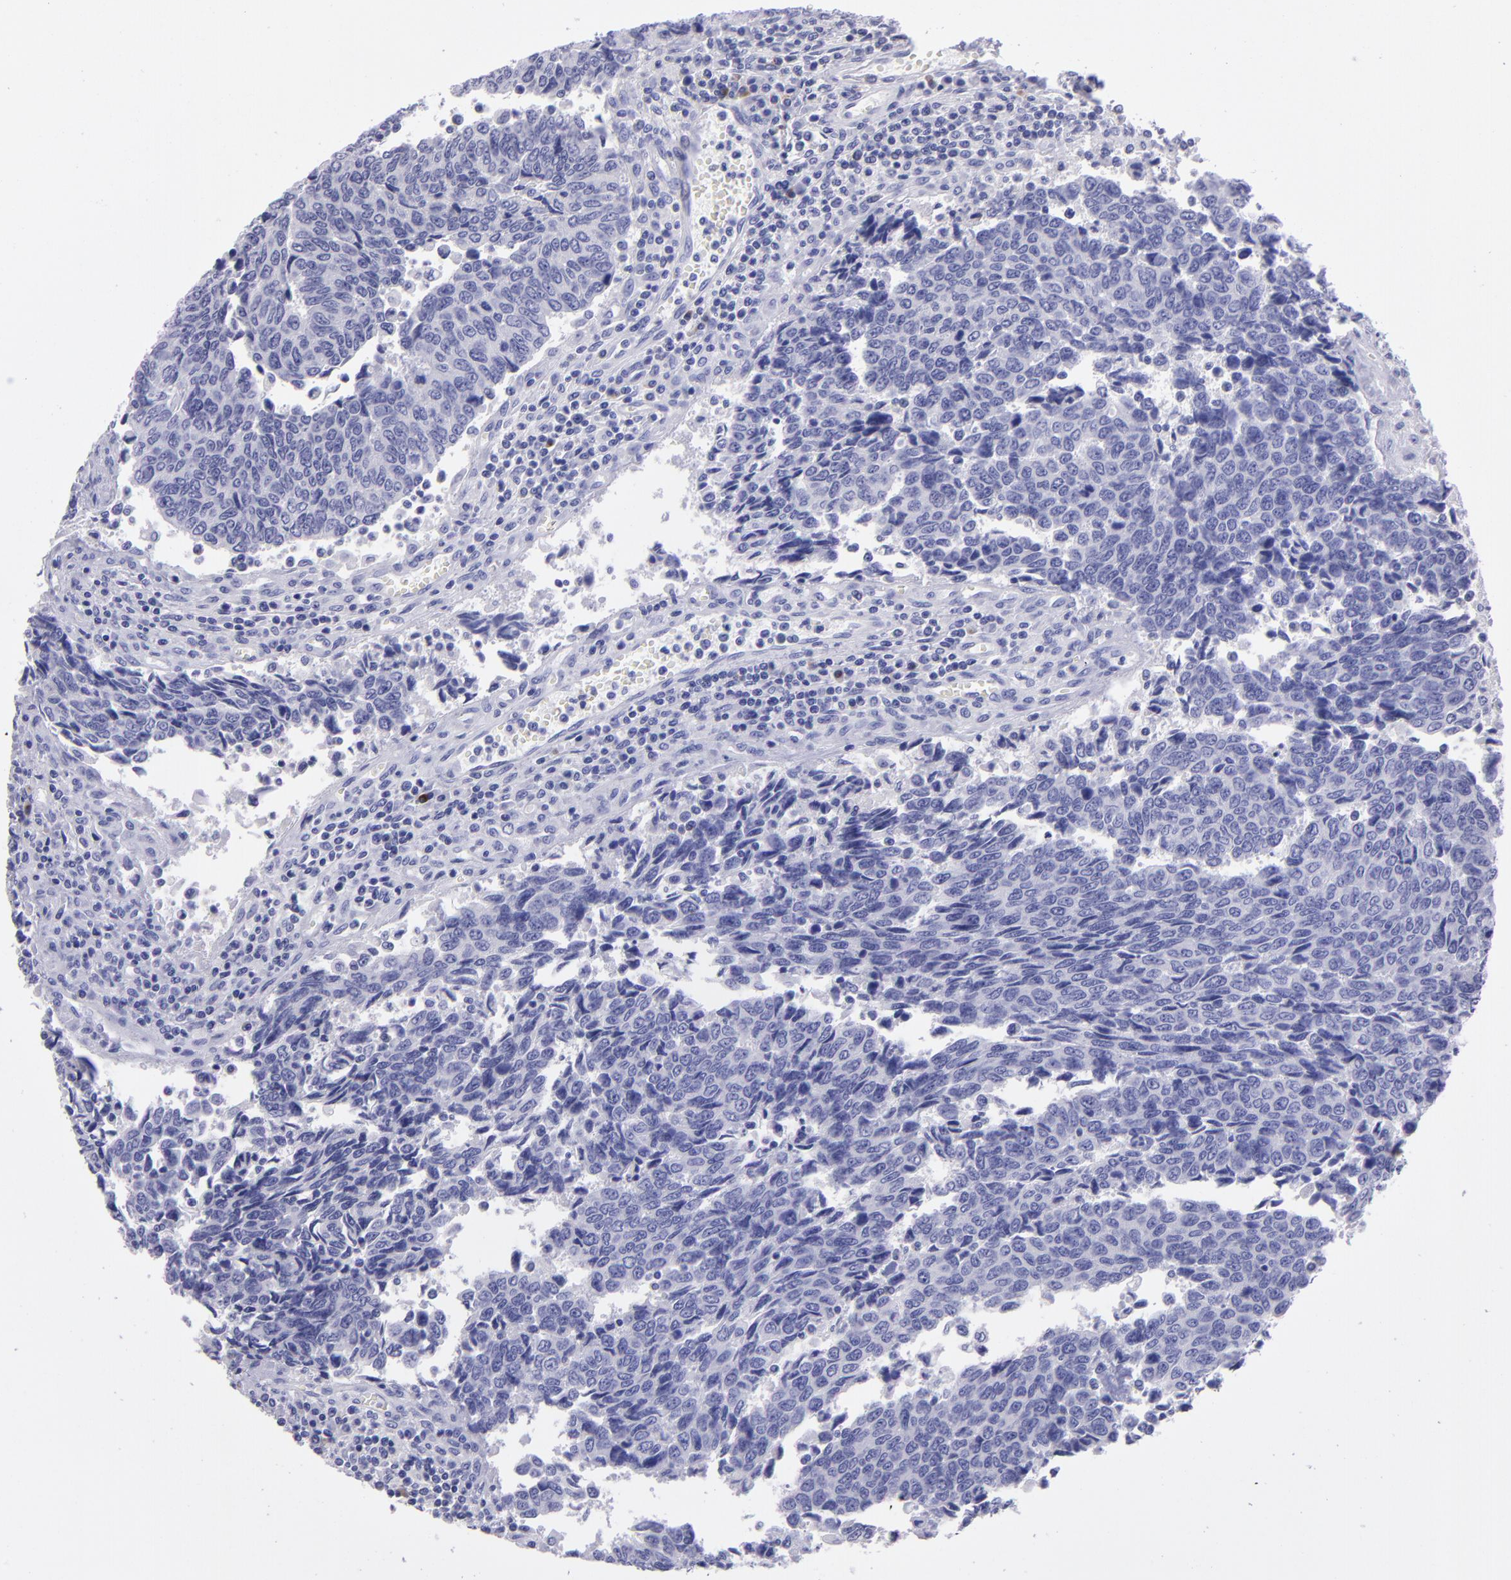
{"staining": {"intensity": "negative", "quantity": "none", "location": "none"}, "tissue": "urothelial cancer", "cell_type": "Tumor cells", "image_type": "cancer", "snomed": [{"axis": "morphology", "description": "Urothelial carcinoma, High grade"}, {"axis": "topography", "description": "Urinary bladder"}], "caption": "Tumor cells are negative for brown protein staining in urothelial carcinoma (high-grade).", "gene": "TYRP1", "patient": {"sex": "male", "age": 86}}